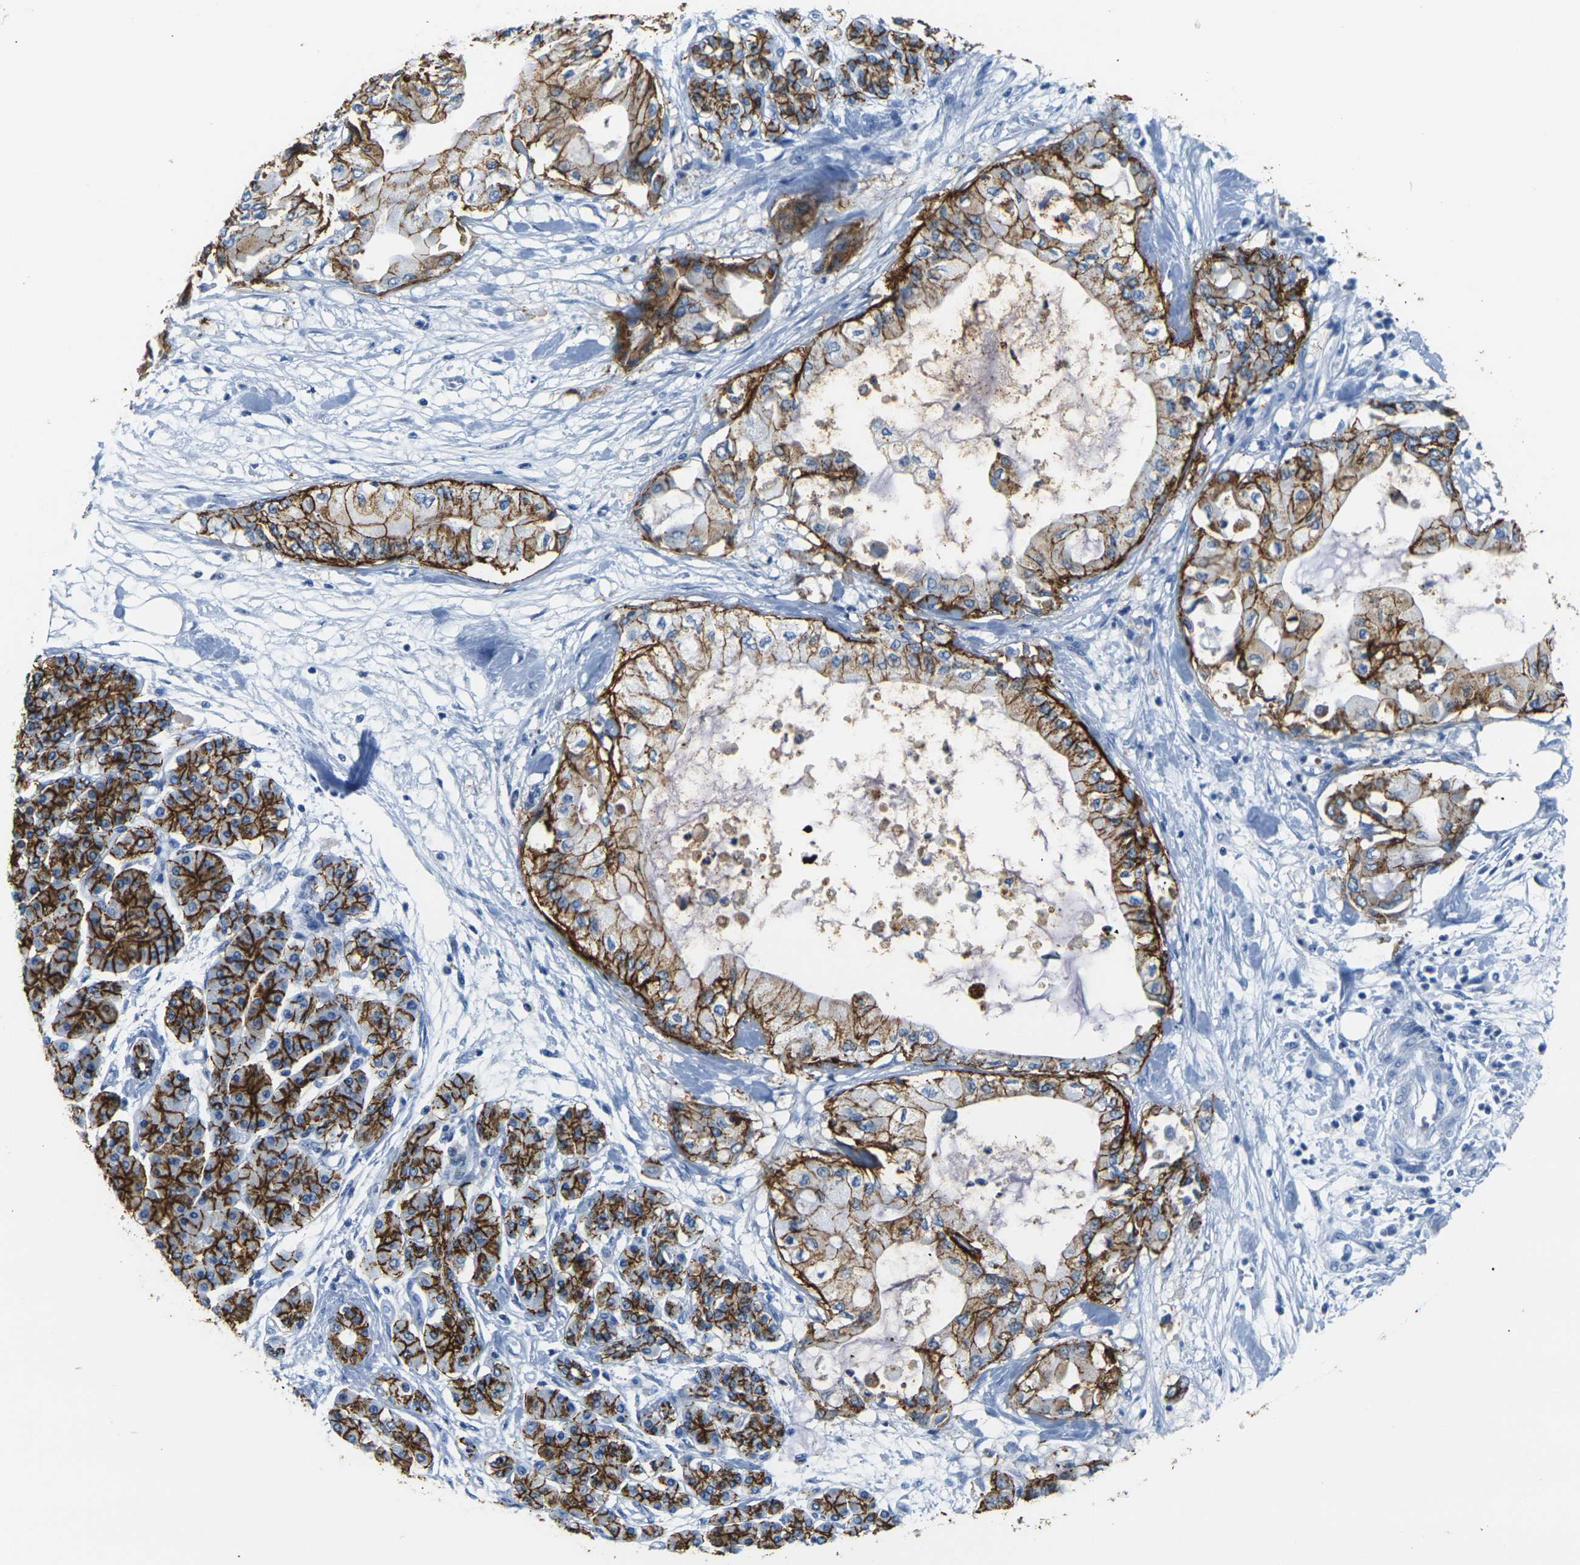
{"staining": {"intensity": "strong", "quantity": ">75%", "location": "cytoplasmic/membranous"}, "tissue": "pancreatic cancer", "cell_type": "Tumor cells", "image_type": "cancer", "snomed": [{"axis": "morphology", "description": "Adenocarcinoma, NOS"}, {"axis": "morphology", "description": "Adenocarcinoma, metastatic, NOS"}, {"axis": "topography", "description": "Lymph node"}, {"axis": "topography", "description": "Pancreas"}, {"axis": "topography", "description": "Duodenum"}], "caption": "This micrograph shows metastatic adenocarcinoma (pancreatic) stained with immunohistochemistry to label a protein in brown. The cytoplasmic/membranous of tumor cells show strong positivity for the protein. Nuclei are counter-stained blue.", "gene": "CLDN7", "patient": {"sex": "female", "age": 64}}